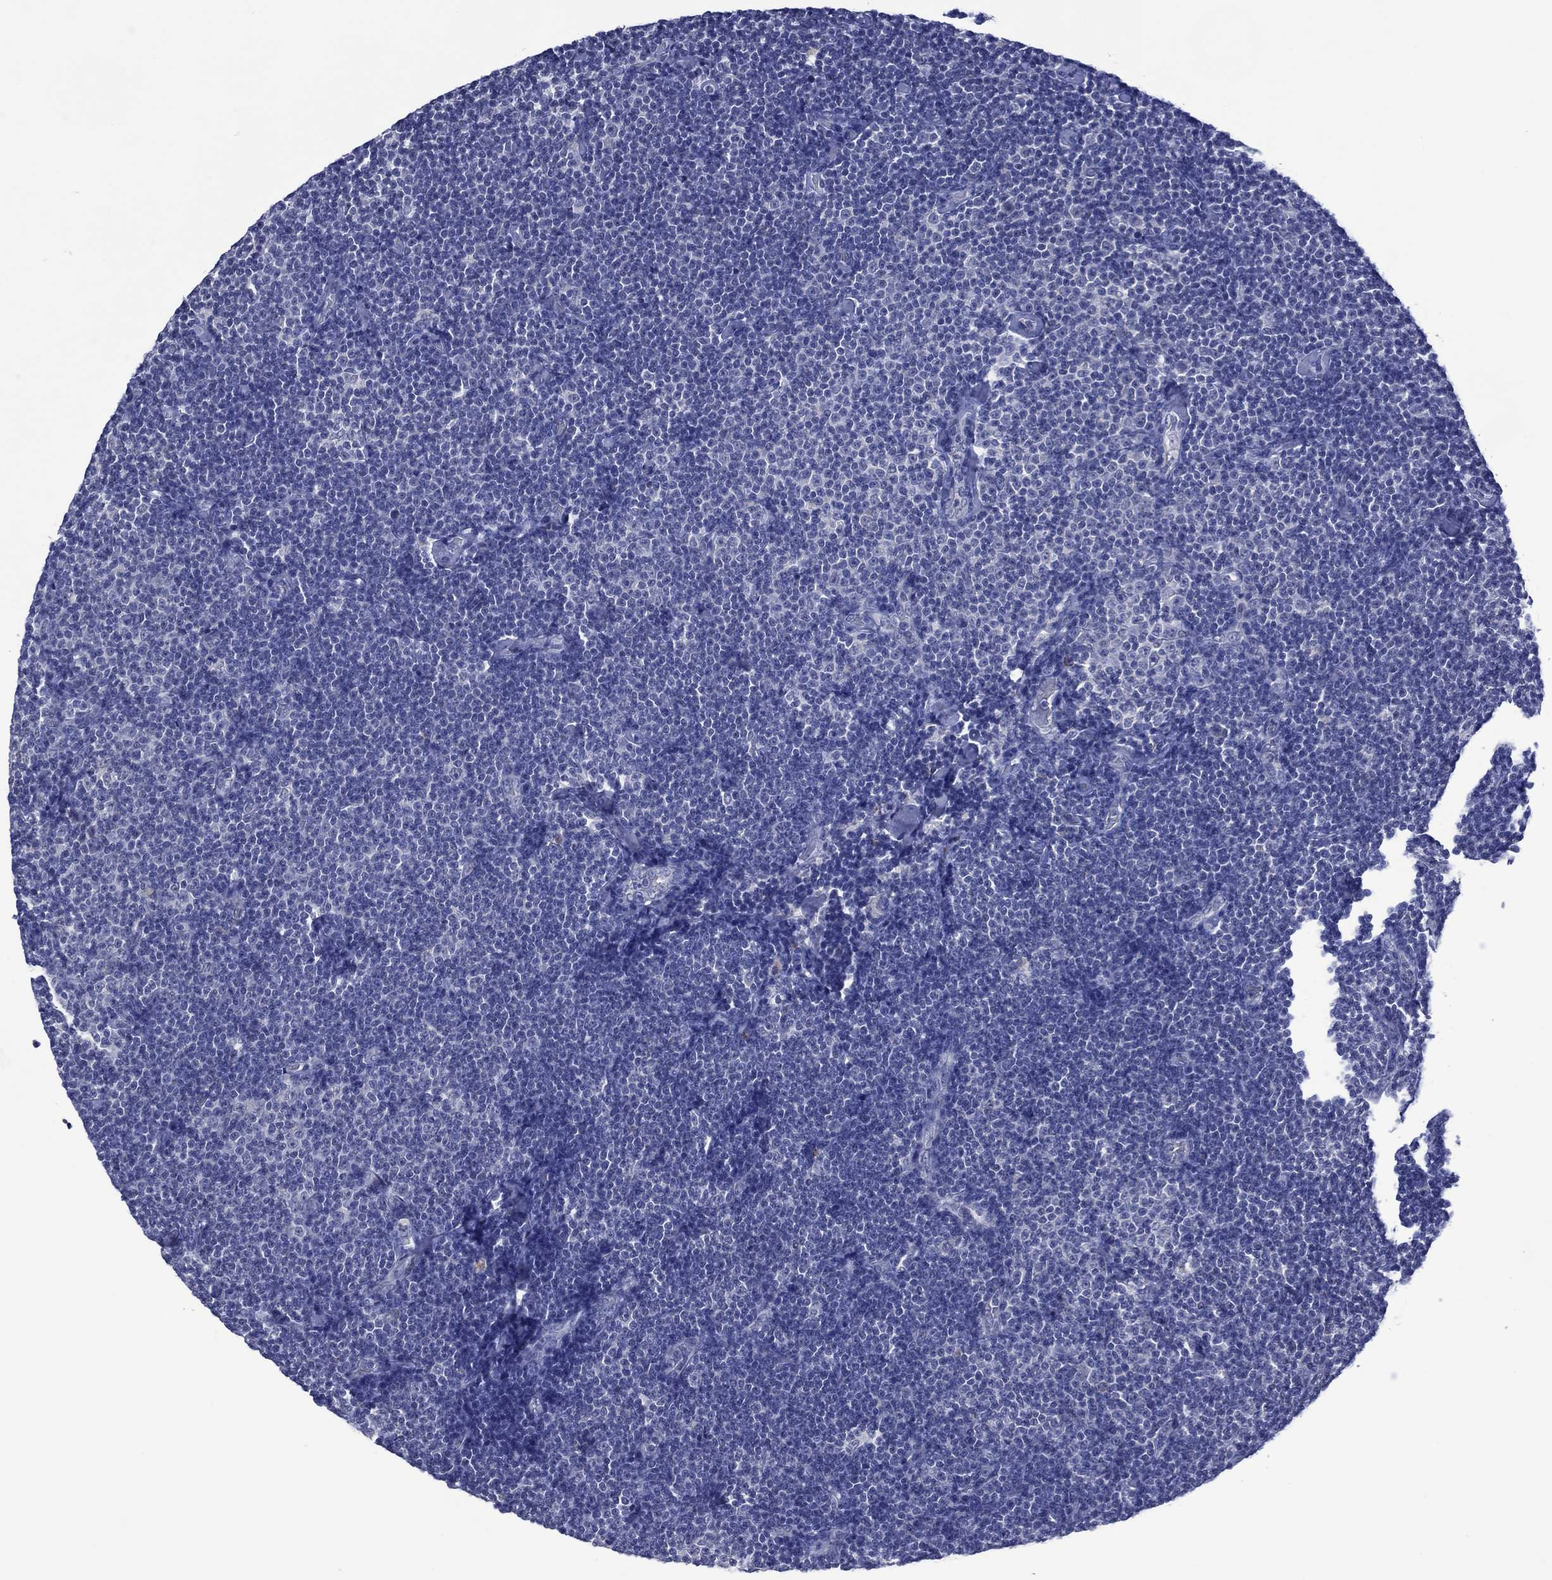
{"staining": {"intensity": "negative", "quantity": "none", "location": "none"}, "tissue": "lymphoma", "cell_type": "Tumor cells", "image_type": "cancer", "snomed": [{"axis": "morphology", "description": "Malignant lymphoma, non-Hodgkin's type, Low grade"}, {"axis": "topography", "description": "Lymph node"}], "caption": "Tumor cells are negative for protein expression in human malignant lymphoma, non-Hodgkin's type (low-grade).", "gene": "ASB10", "patient": {"sex": "male", "age": 81}}